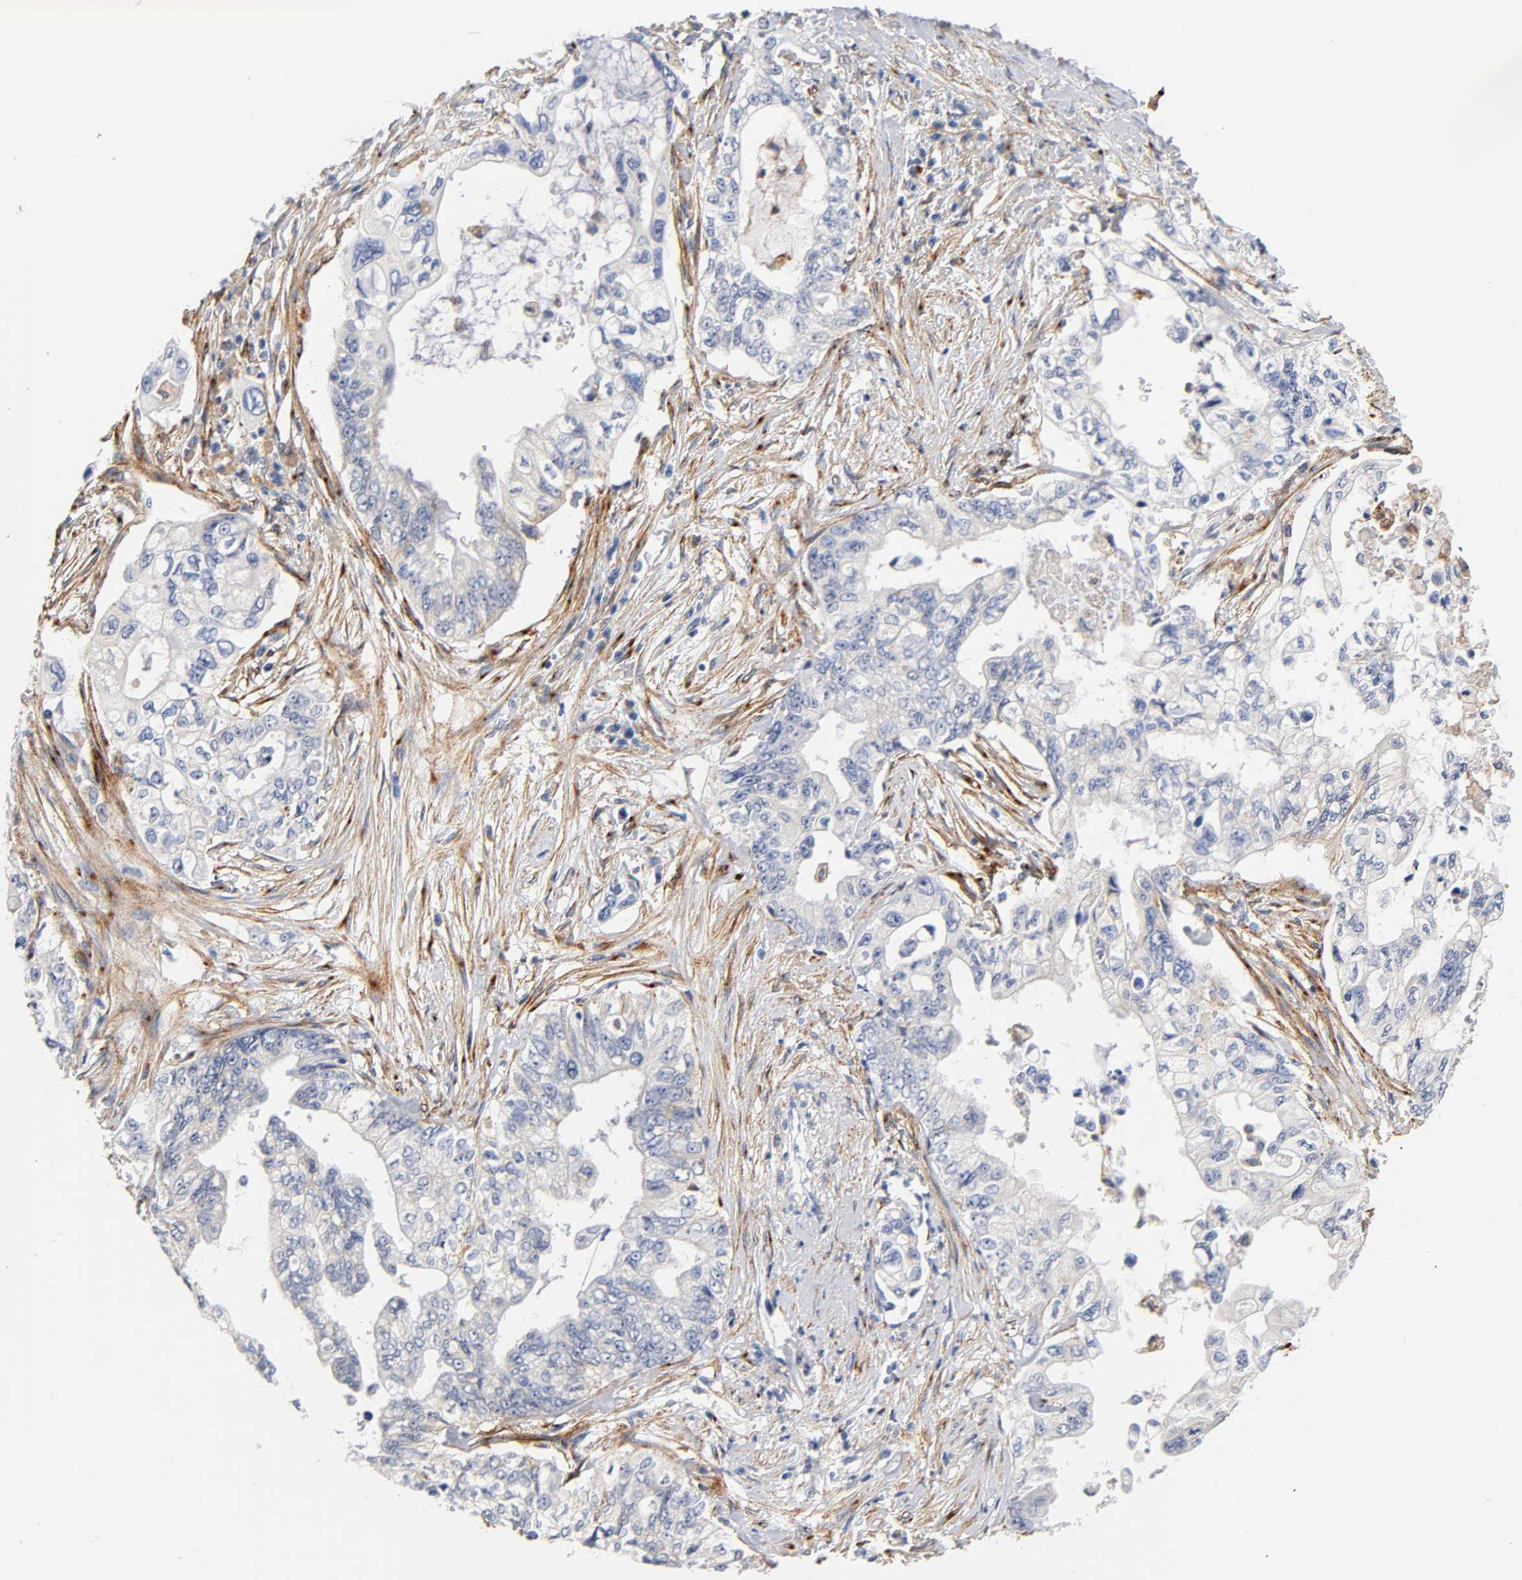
{"staining": {"intensity": "negative", "quantity": "none", "location": "none"}, "tissue": "pancreatic cancer", "cell_type": "Tumor cells", "image_type": "cancer", "snomed": [{"axis": "morphology", "description": "Normal tissue, NOS"}, {"axis": "topography", "description": "Pancreas"}], "caption": "Tumor cells are negative for protein expression in human pancreatic cancer.", "gene": "LRP1", "patient": {"sex": "male", "age": 42}}